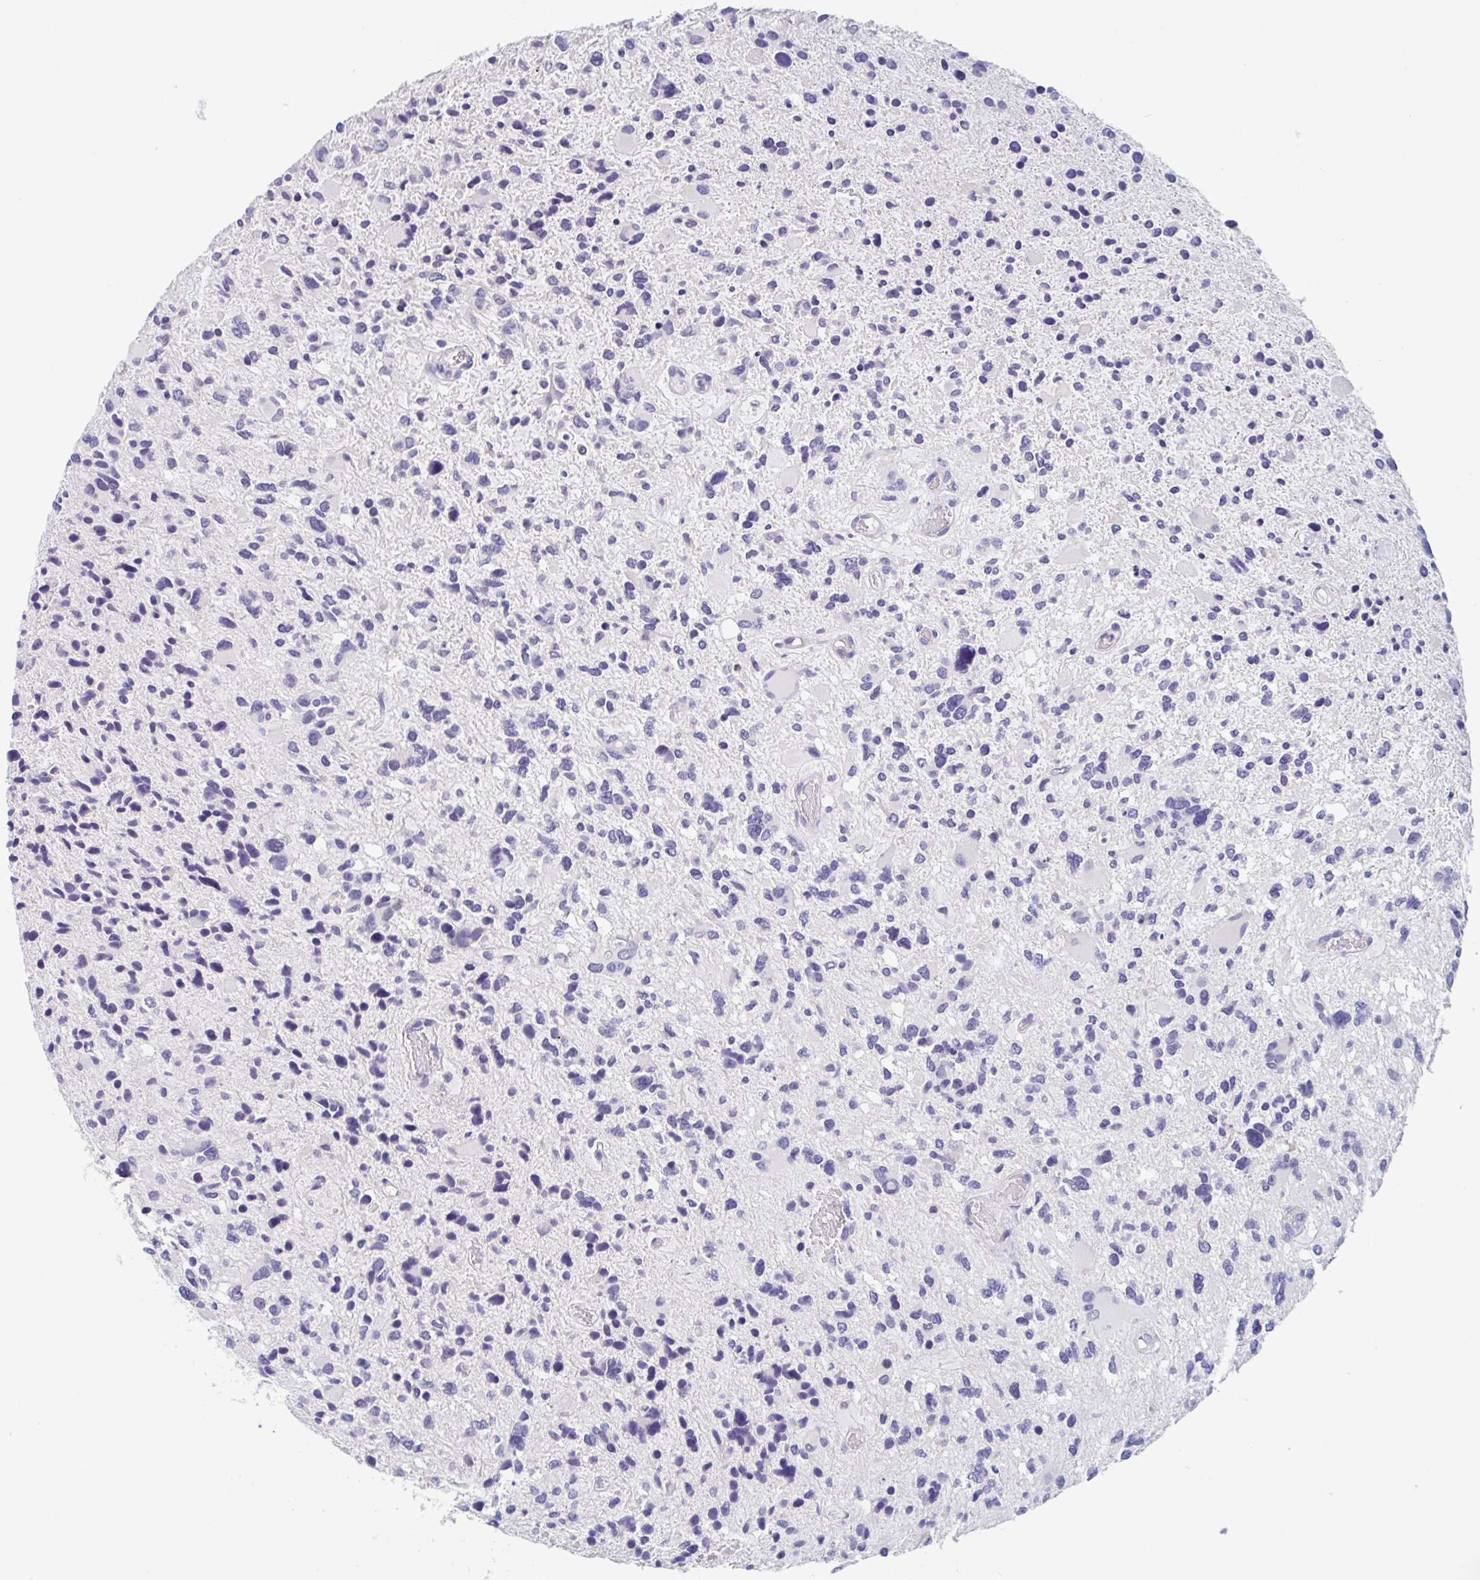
{"staining": {"intensity": "negative", "quantity": "none", "location": "none"}, "tissue": "glioma", "cell_type": "Tumor cells", "image_type": "cancer", "snomed": [{"axis": "morphology", "description": "Glioma, malignant, High grade"}, {"axis": "topography", "description": "Brain"}], "caption": "An IHC micrograph of glioma is shown. There is no staining in tumor cells of glioma. The staining was performed using DAB (3,3'-diaminobenzidine) to visualize the protein expression in brown, while the nuclei were stained in blue with hematoxylin (Magnification: 20x).", "gene": "LRRC58", "patient": {"sex": "female", "age": 11}}